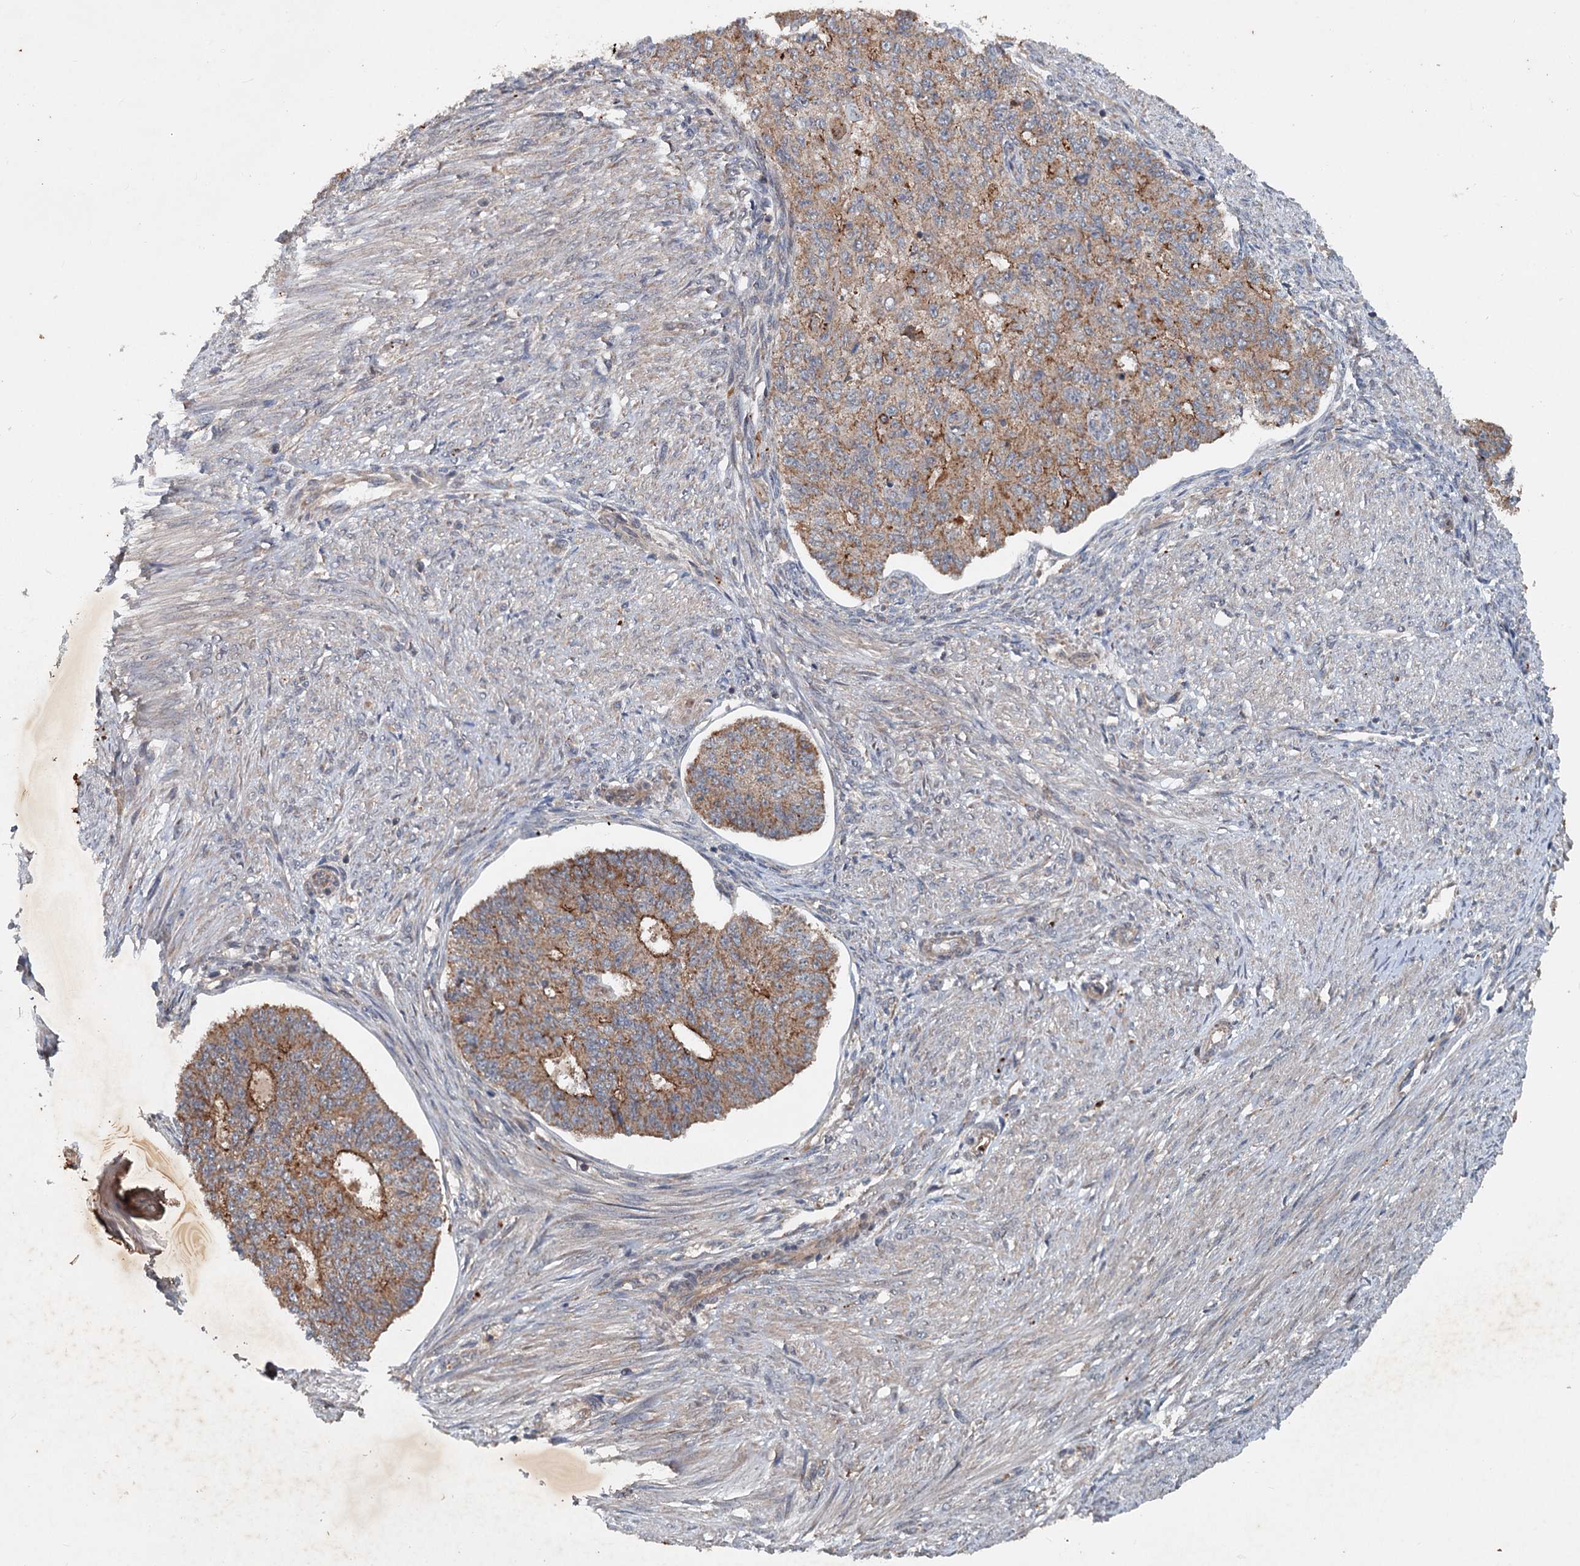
{"staining": {"intensity": "moderate", "quantity": ">75%", "location": "cytoplasmic/membranous"}, "tissue": "endometrial cancer", "cell_type": "Tumor cells", "image_type": "cancer", "snomed": [{"axis": "morphology", "description": "Adenocarcinoma, NOS"}, {"axis": "topography", "description": "Endometrium"}], "caption": "A brown stain highlights moderate cytoplasmic/membranous staining of a protein in human endometrial adenocarcinoma tumor cells. The protein is shown in brown color, while the nuclei are stained blue.", "gene": "N4BP2L2", "patient": {"sex": "female", "age": 32}}